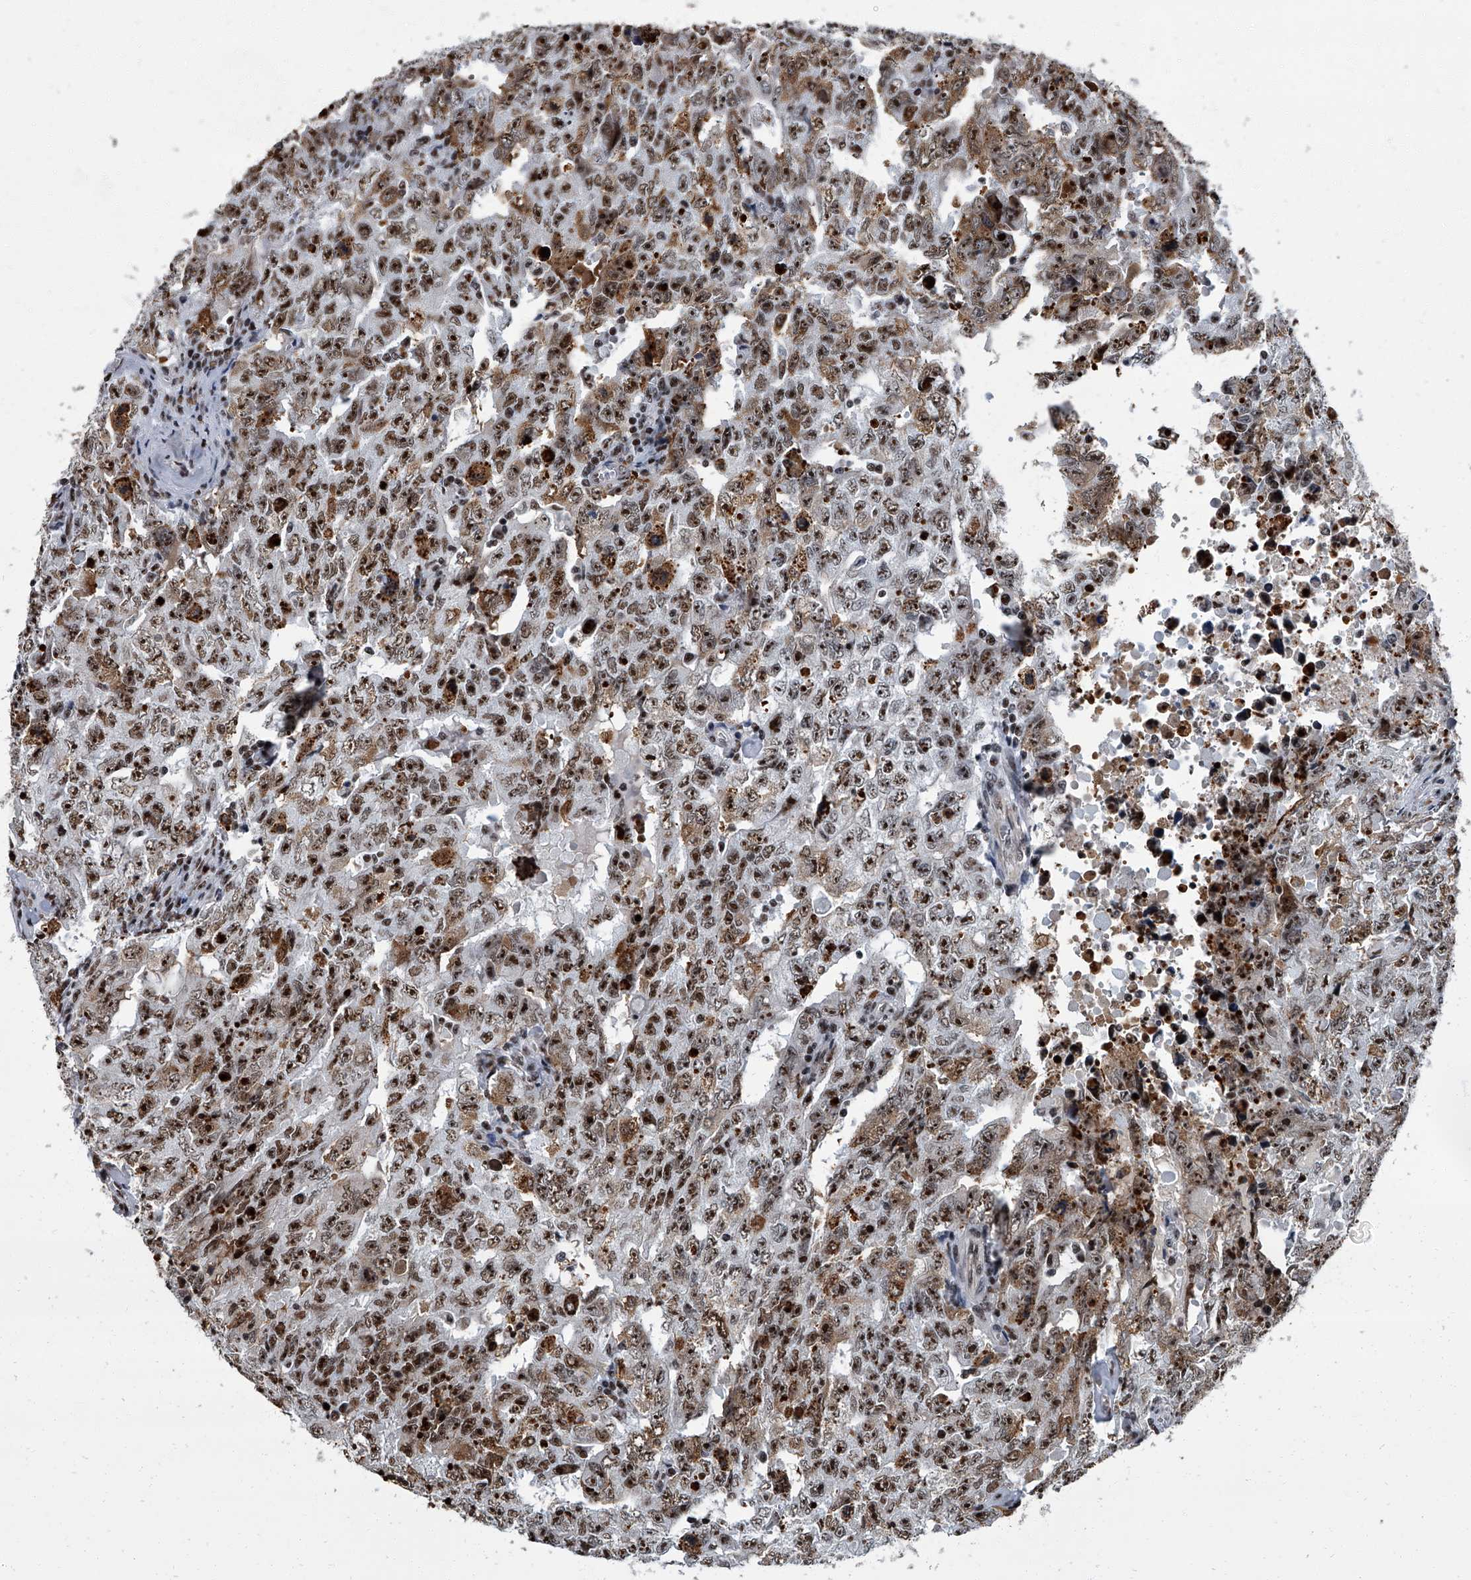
{"staining": {"intensity": "strong", "quantity": ">75%", "location": "nuclear"}, "tissue": "testis cancer", "cell_type": "Tumor cells", "image_type": "cancer", "snomed": [{"axis": "morphology", "description": "Carcinoma, Embryonal, NOS"}, {"axis": "topography", "description": "Testis"}], "caption": "Protein analysis of testis cancer (embryonal carcinoma) tissue exhibits strong nuclear staining in about >75% of tumor cells.", "gene": "ZNF518B", "patient": {"sex": "male", "age": 26}}